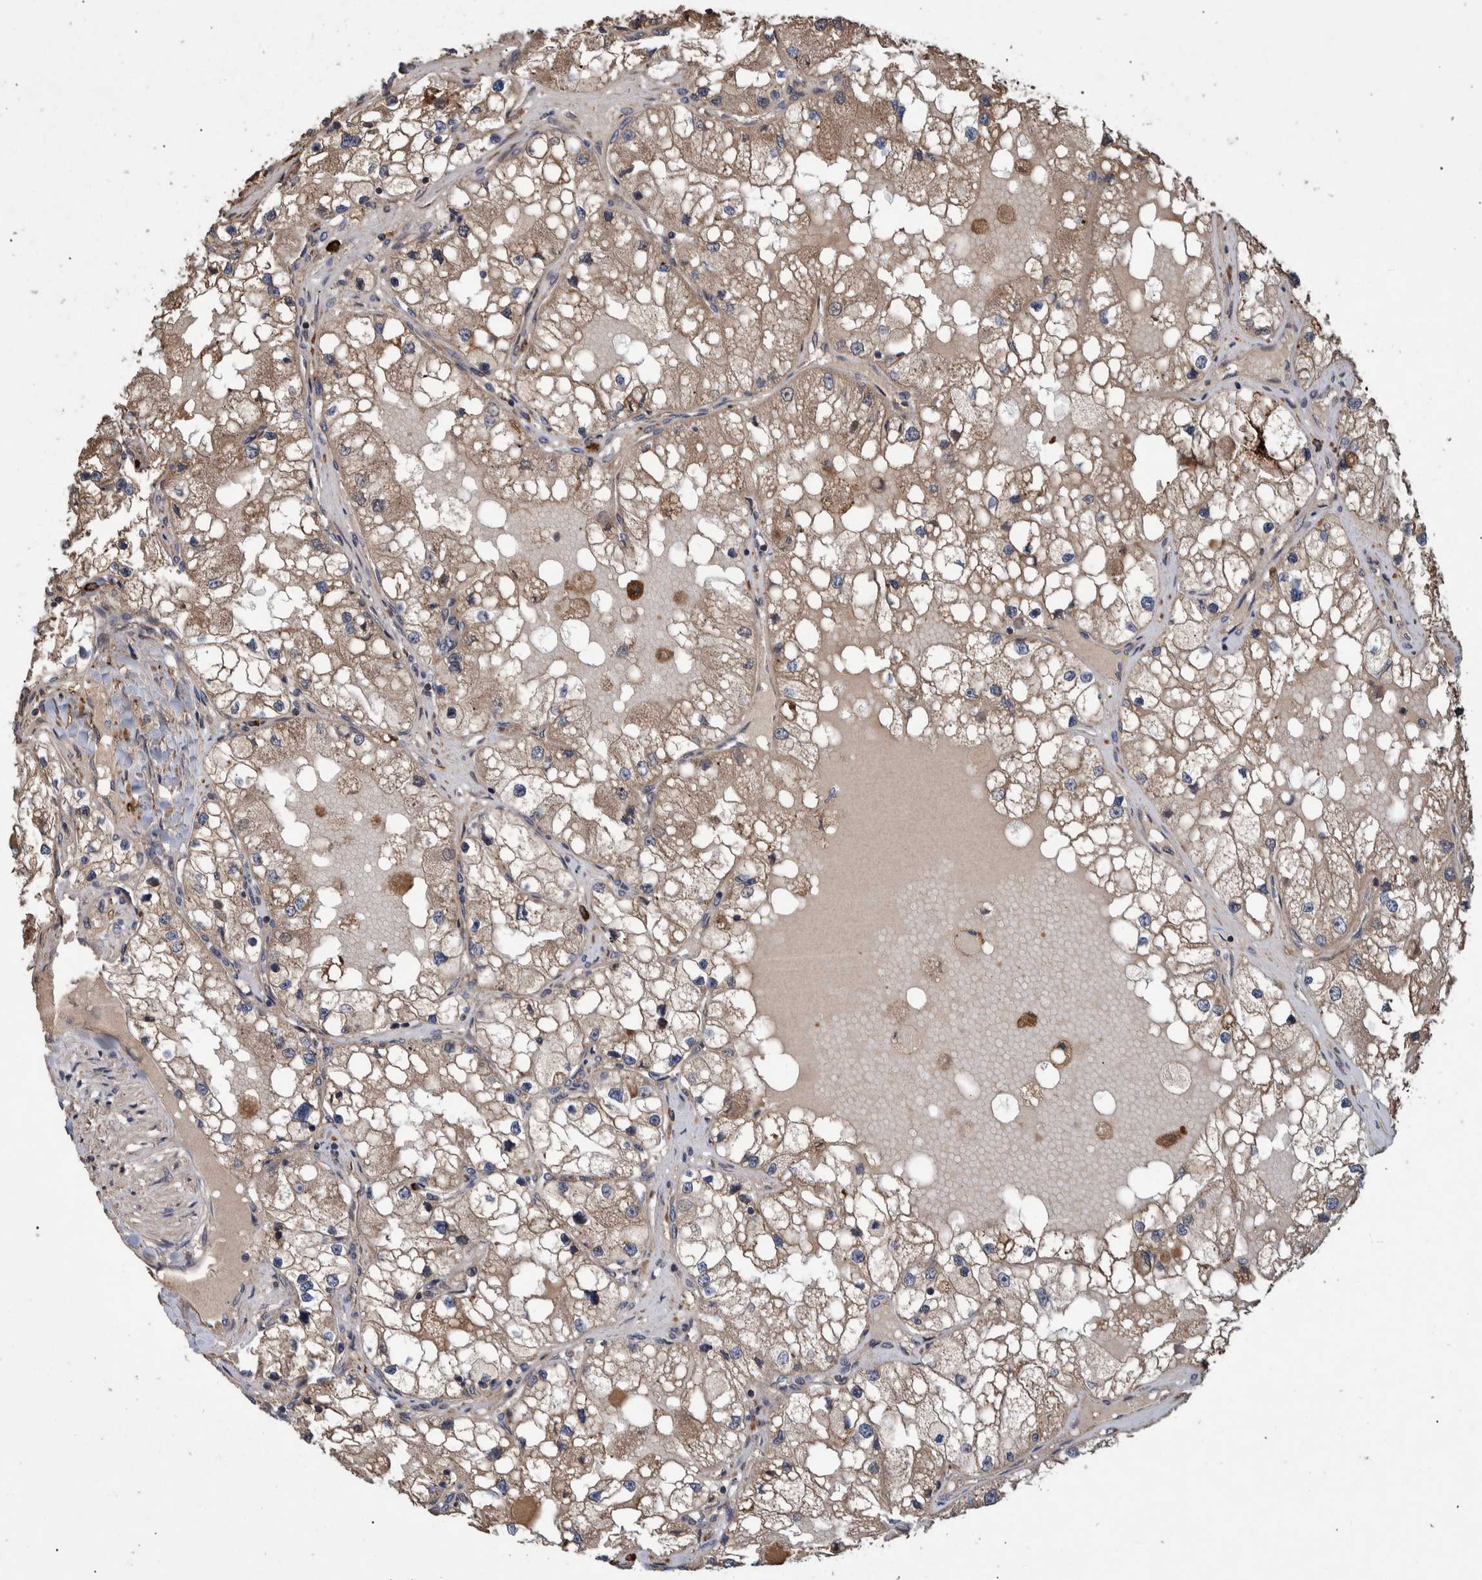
{"staining": {"intensity": "weak", "quantity": ">75%", "location": "cytoplasmic/membranous"}, "tissue": "renal cancer", "cell_type": "Tumor cells", "image_type": "cancer", "snomed": [{"axis": "morphology", "description": "Adenocarcinoma, NOS"}, {"axis": "topography", "description": "Kidney"}], "caption": "Protein expression analysis of human adenocarcinoma (renal) reveals weak cytoplasmic/membranous staining in about >75% of tumor cells.", "gene": "B3GNTL1", "patient": {"sex": "male", "age": 68}}